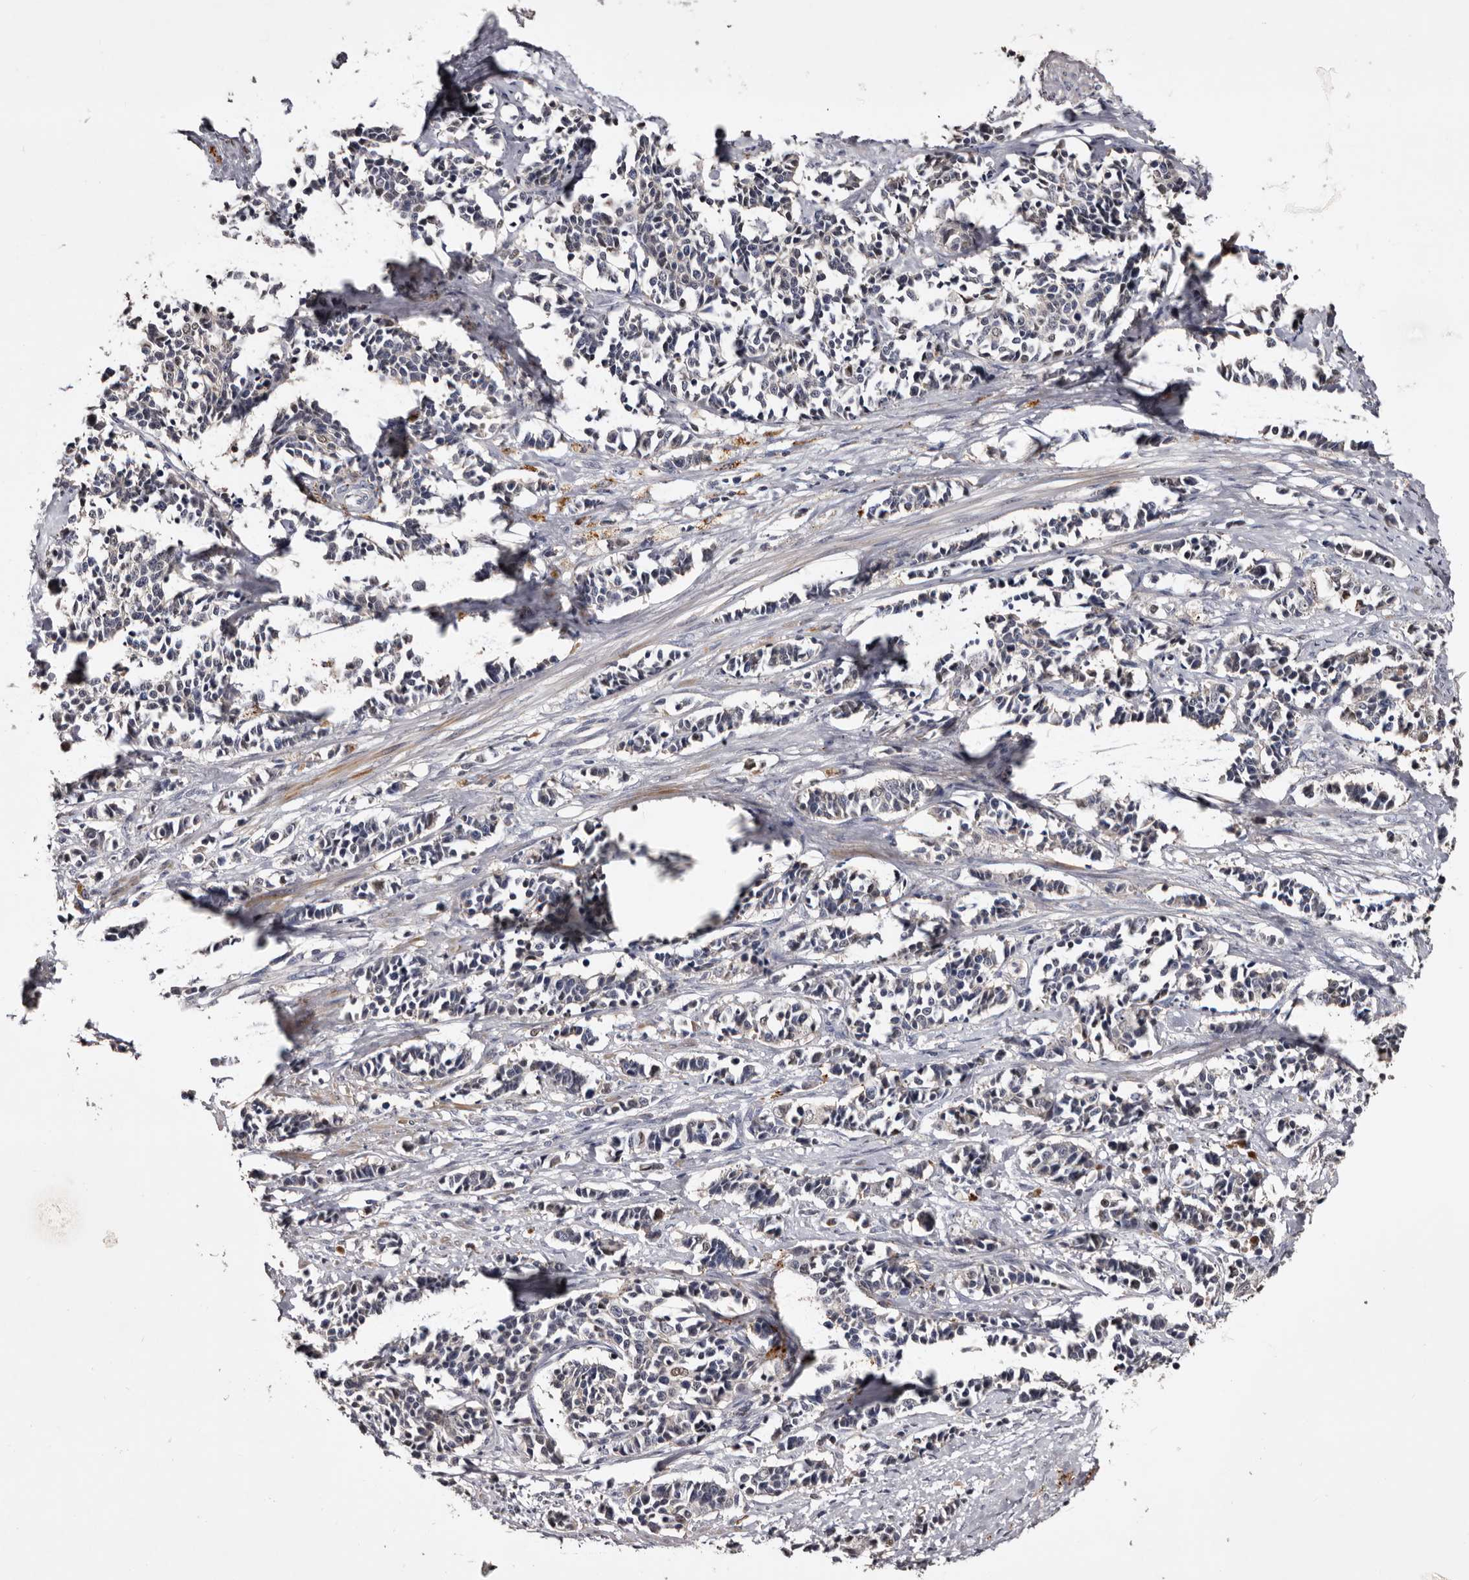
{"staining": {"intensity": "negative", "quantity": "none", "location": "none"}, "tissue": "cervical cancer", "cell_type": "Tumor cells", "image_type": "cancer", "snomed": [{"axis": "morphology", "description": "Normal tissue, NOS"}, {"axis": "morphology", "description": "Squamous cell carcinoma, NOS"}, {"axis": "topography", "description": "Cervix"}], "caption": "DAB immunohistochemical staining of human squamous cell carcinoma (cervical) exhibits no significant expression in tumor cells.", "gene": "SLC10A4", "patient": {"sex": "female", "age": 35}}